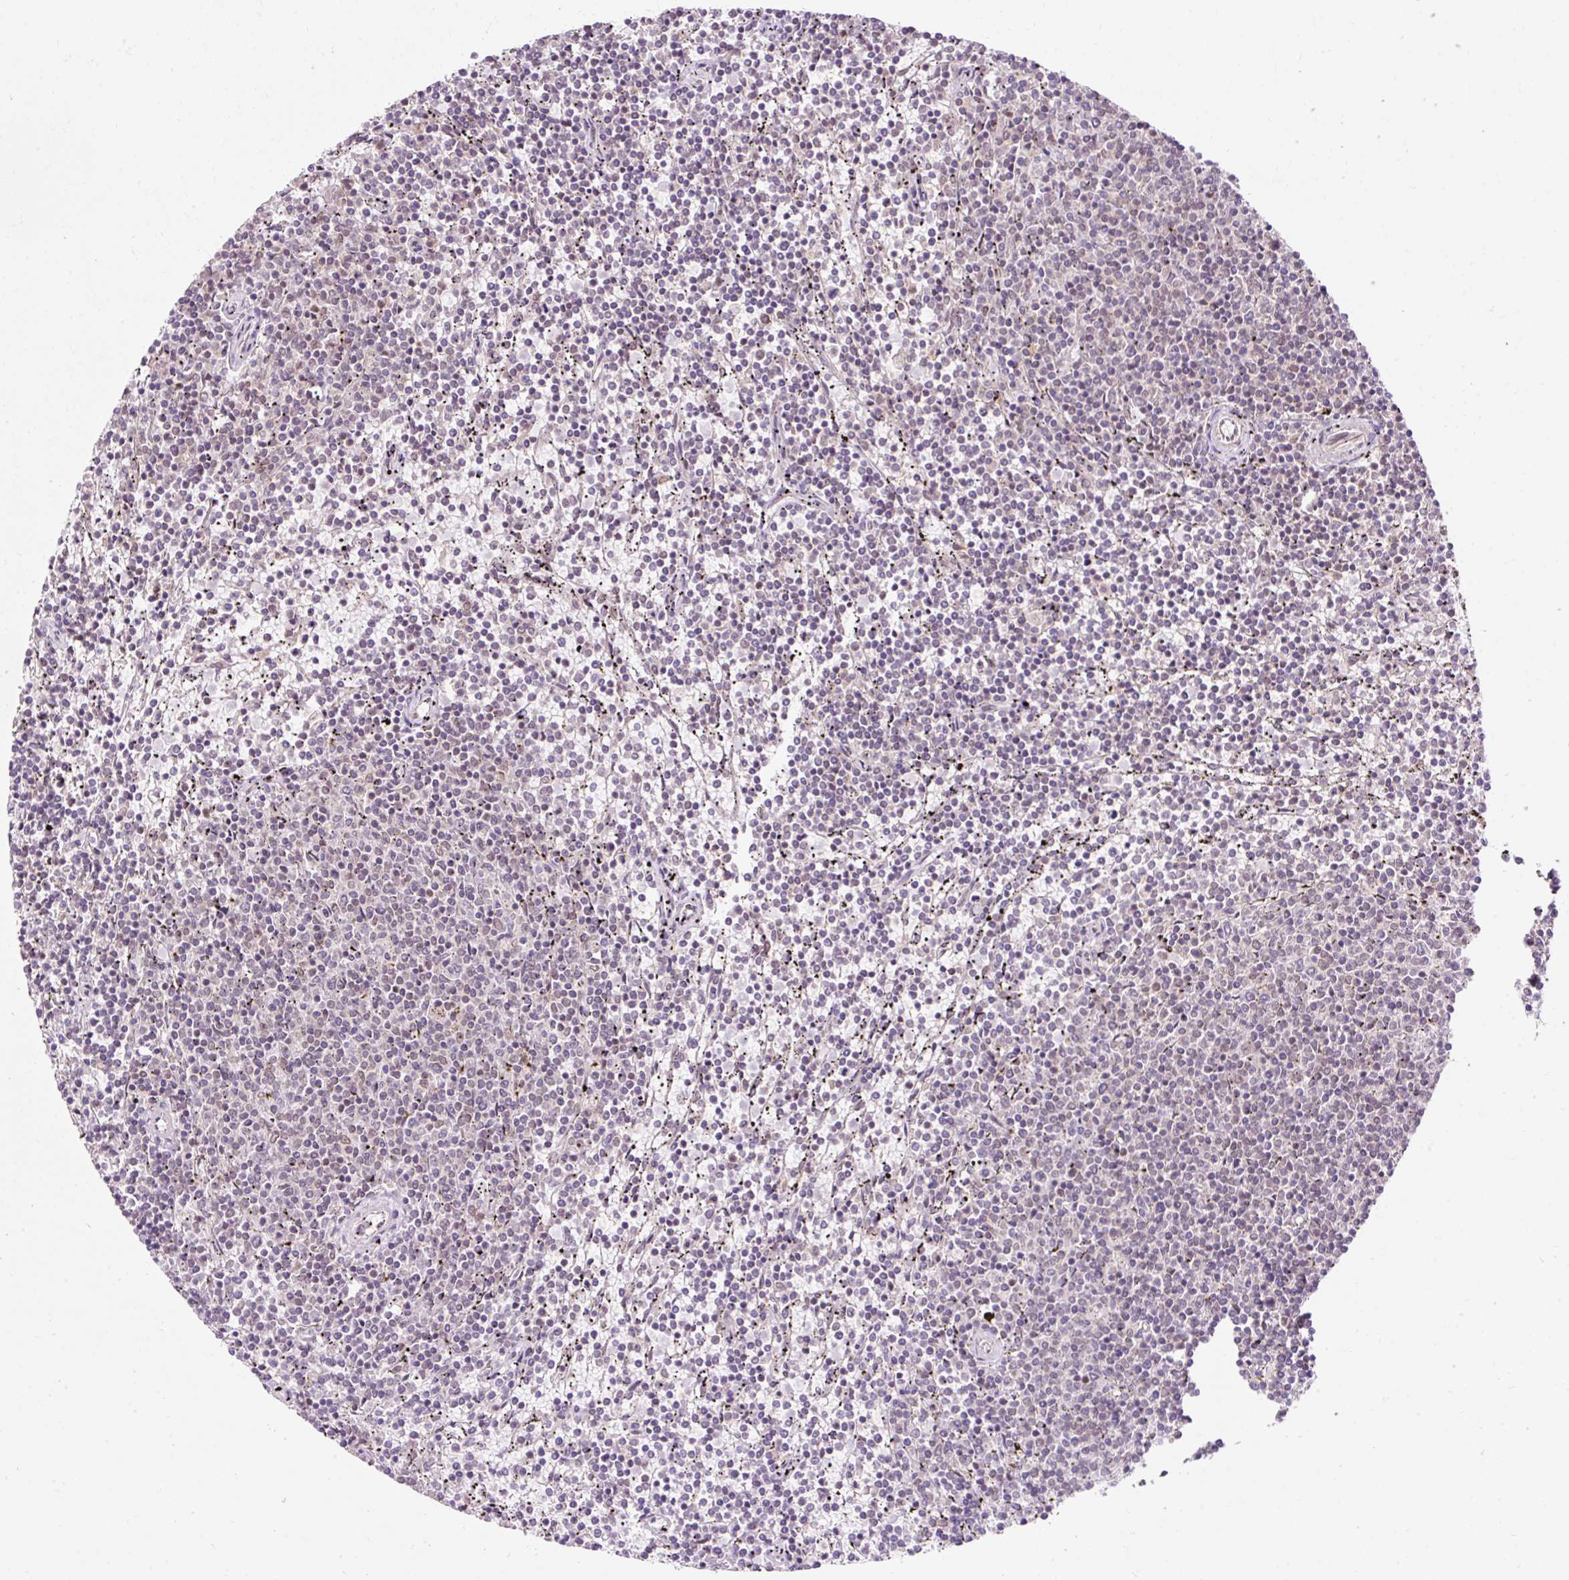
{"staining": {"intensity": "negative", "quantity": "none", "location": "none"}, "tissue": "lymphoma", "cell_type": "Tumor cells", "image_type": "cancer", "snomed": [{"axis": "morphology", "description": "Malignant lymphoma, non-Hodgkin's type, Low grade"}, {"axis": "topography", "description": "Spleen"}], "caption": "Tumor cells are negative for brown protein staining in lymphoma.", "gene": "ZNF610", "patient": {"sex": "female", "age": 50}}